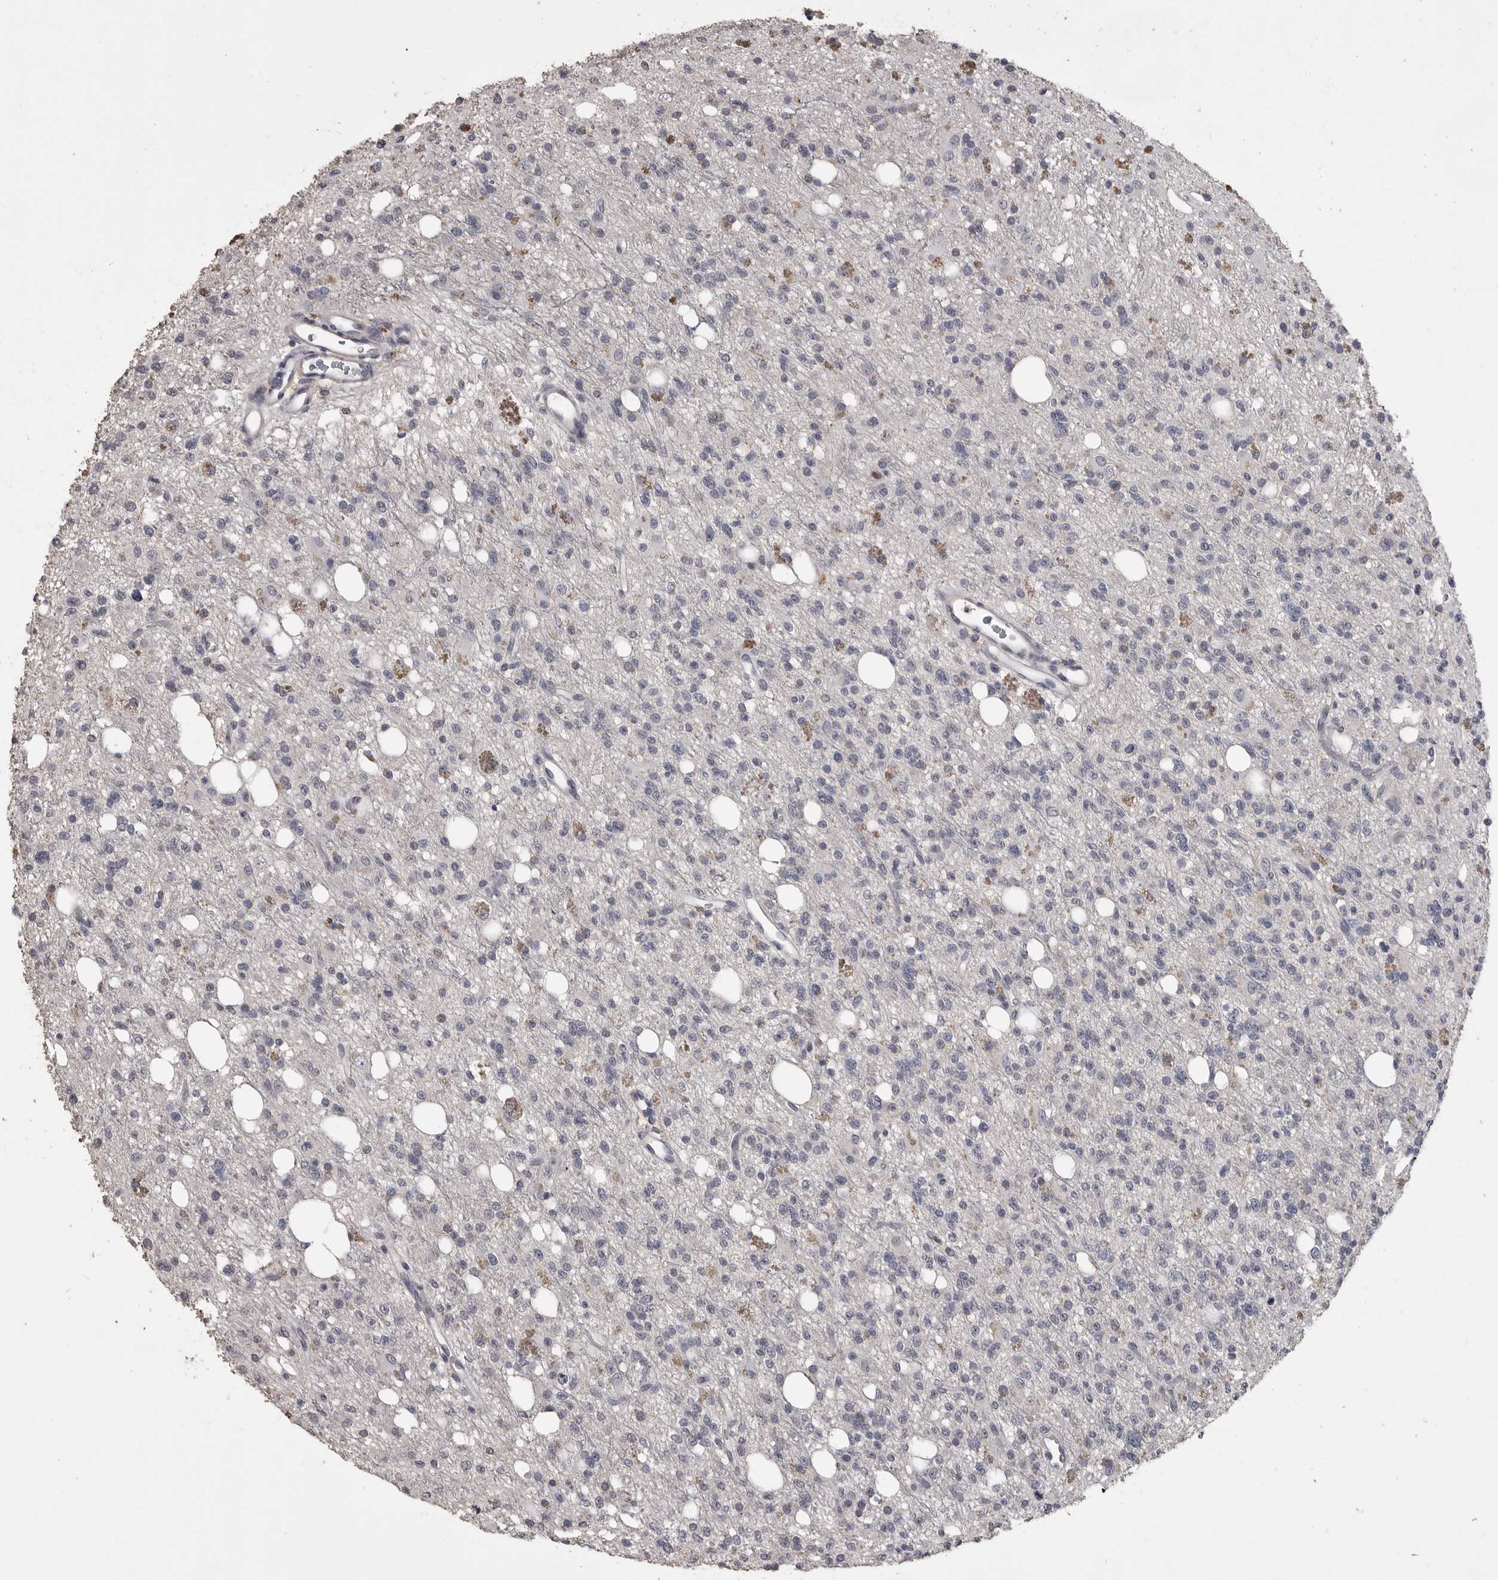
{"staining": {"intensity": "negative", "quantity": "none", "location": "none"}, "tissue": "glioma", "cell_type": "Tumor cells", "image_type": "cancer", "snomed": [{"axis": "morphology", "description": "Glioma, malignant, High grade"}, {"axis": "topography", "description": "Brain"}], "caption": "This is a micrograph of immunohistochemistry (IHC) staining of malignant glioma (high-grade), which shows no staining in tumor cells.", "gene": "MMP7", "patient": {"sex": "female", "age": 62}}